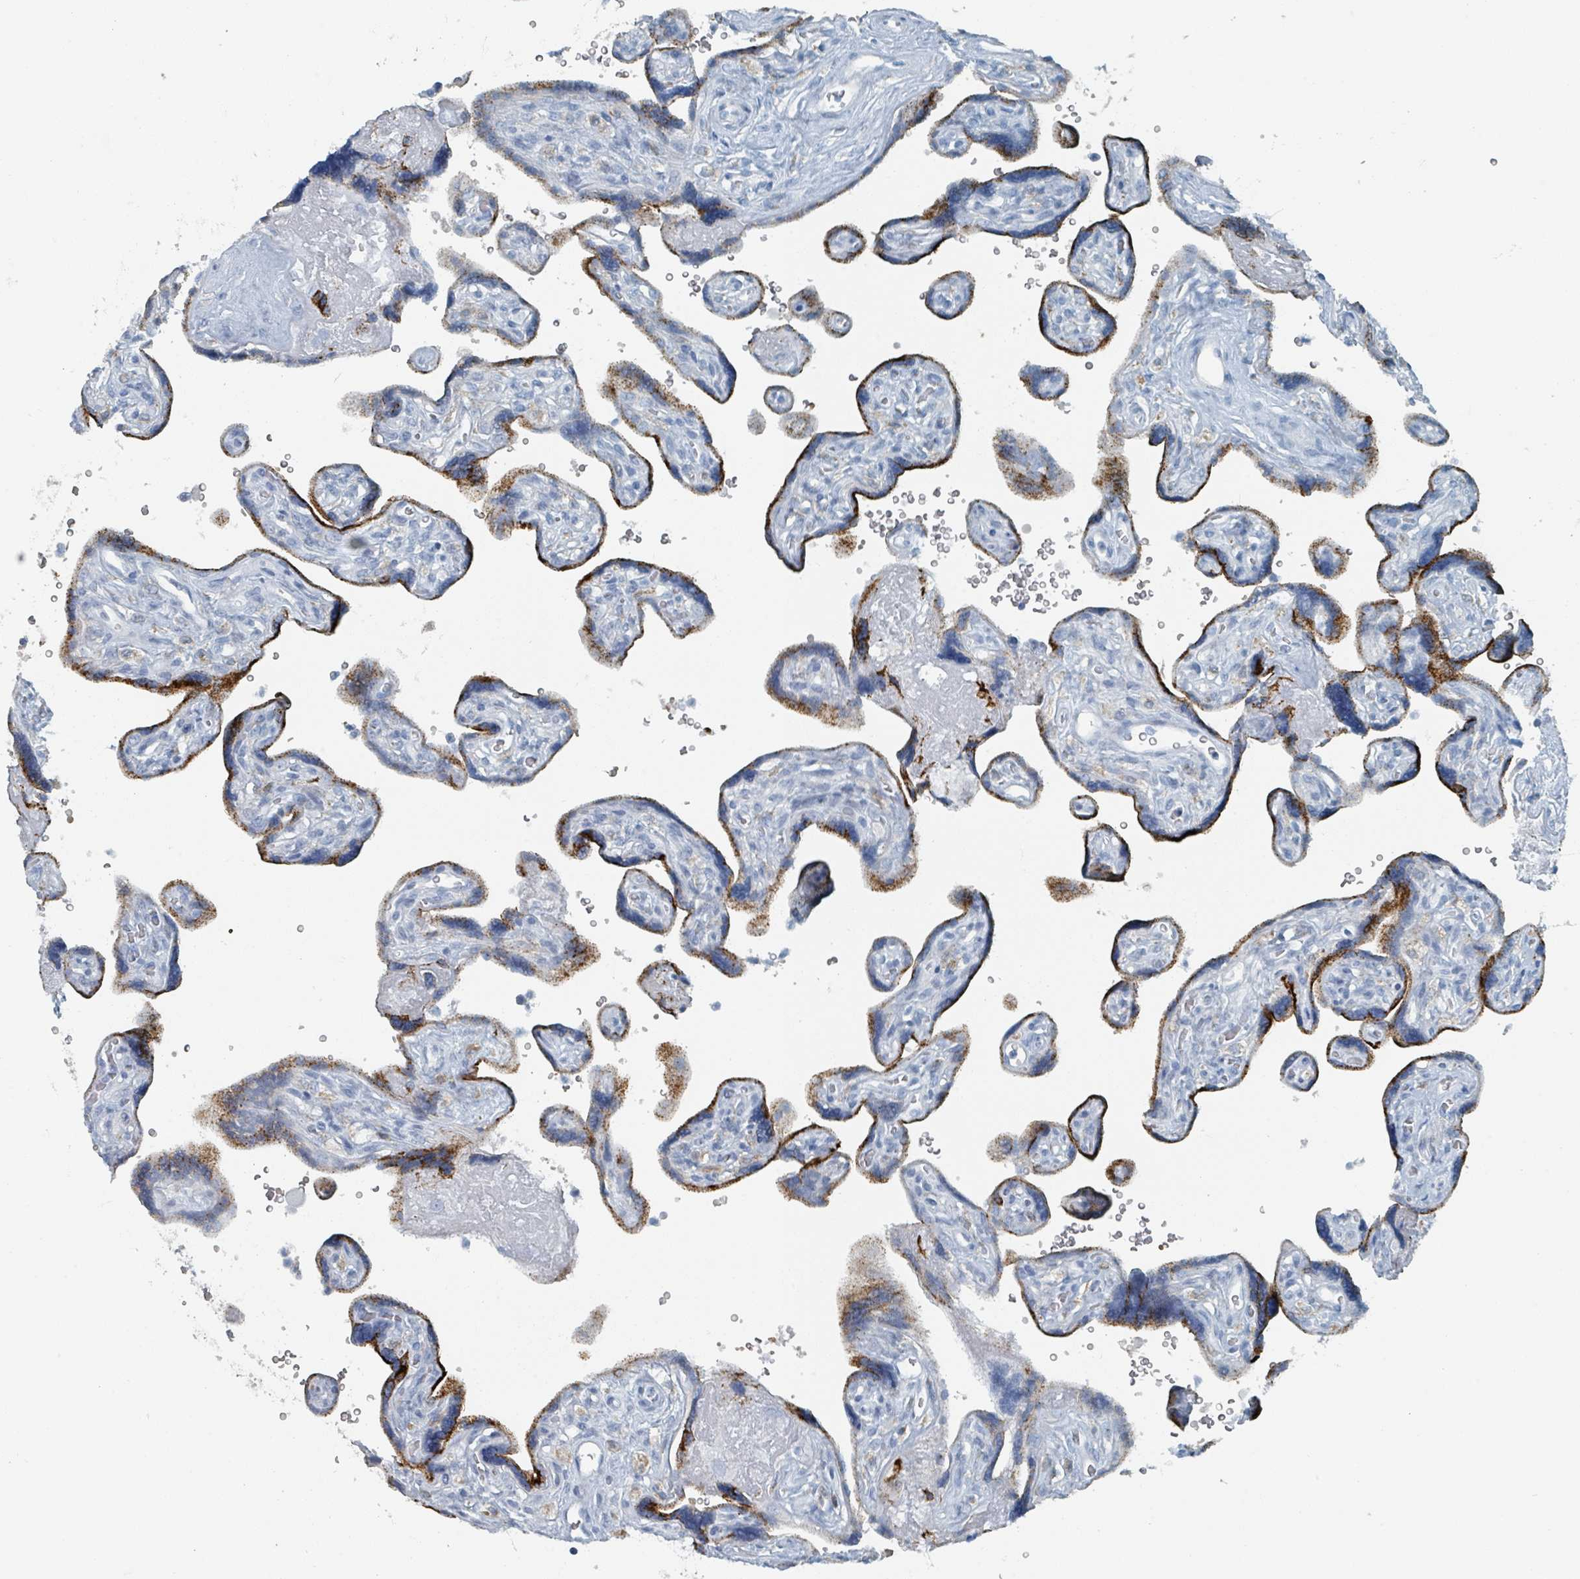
{"staining": {"intensity": "strong", "quantity": "25%-75%", "location": "cytoplasmic/membranous"}, "tissue": "placenta", "cell_type": "Trophoblastic cells", "image_type": "normal", "snomed": [{"axis": "morphology", "description": "Normal tissue, NOS"}, {"axis": "topography", "description": "Placenta"}], "caption": "IHC (DAB (3,3'-diaminobenzidine)) staining of normal human placenta reveals strong cytoplasmic/membranous protein staining in approximately 25%-75% of trophoblastic cells.", "gene": "GAMT", "patient": {"sex": "female", "age": 39}}